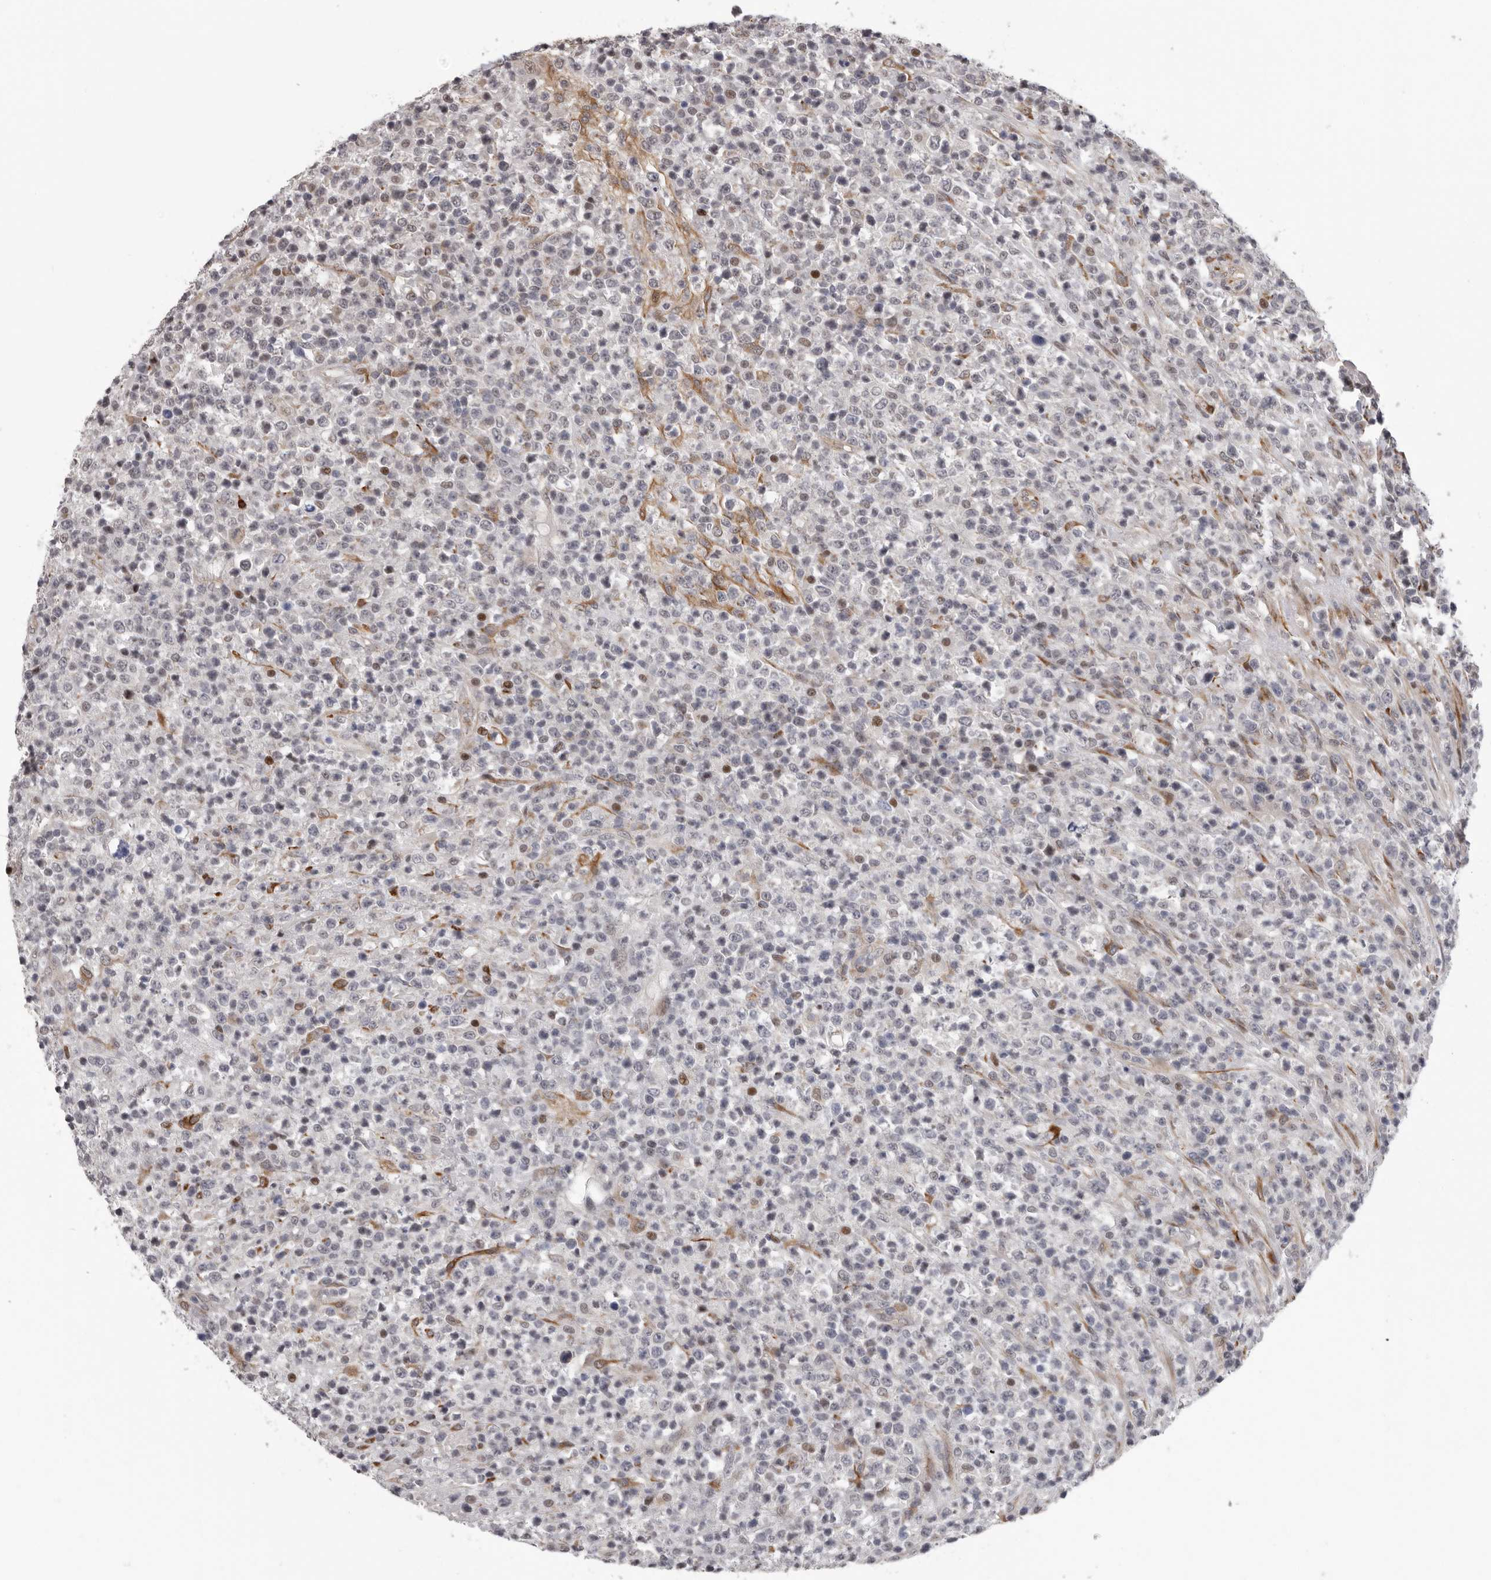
{"staining": {"intensity": "negative", "quantity": "none", "location": "none"}, "tissue": "lymphoma", "cell_type": "Tumor cells", "image_type": "cancer", "snomed": [{"axis": "morphology", "description": "Malignant lymphoma, non-Hodgkin's type, High grade"}, {"axis": "topography", "description": "Colon"}], "caption": "High-grade malignant lymphoma, non-Hodgkin's type was stained to show a protein in brown. There is no significant expression in tumor cells. The staining was performed using DAB to visualize the protein expression in brown, while the nuclei were stained in blue with hematoxylin (Magnification: 20x).", "gene": "RALGPS2", "patient": {"sex": "female", "age": 53}}